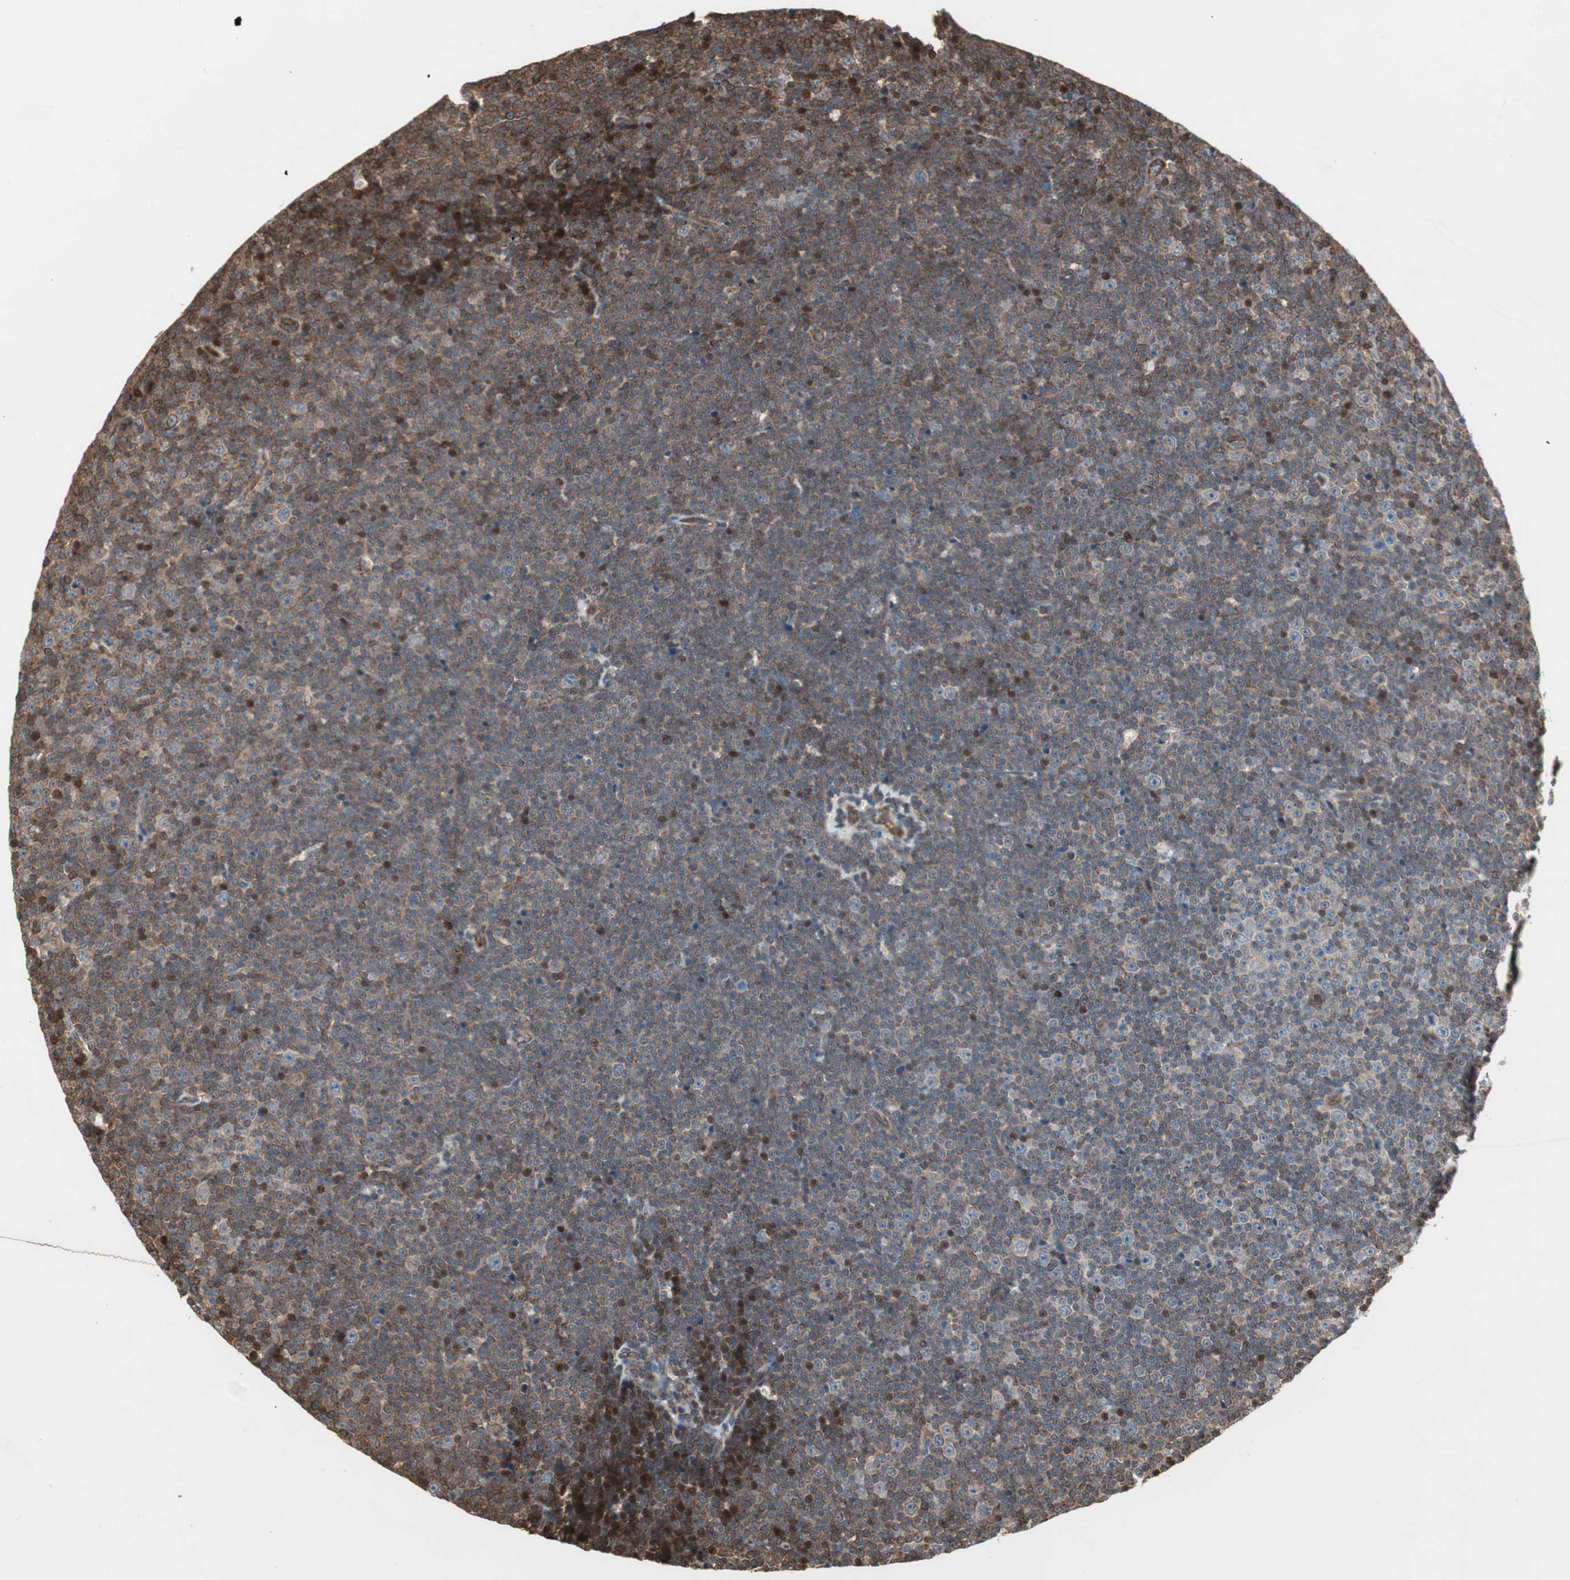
{"staining": {"intensity": "weak", "quantity": "25%-75%", "location": "cytoplasmic/membranous"}, "tissue": "lymphoma", "cell_type": "Tumor cells", "image_type": "cancer", "snomed": [{"axis": "morphology", "description": "Malignant lymphoma, non-Hodgkin's type, Low grade"}, {"axis": "topography", "description": "Lymph node"}], "caption": "The histopathology image displays a brown stain indicating the presence of a protein in the cytoplasmic/membranous of tumor cells in low-grade malignant lymphoma, non-Hodgkin's type.", "gene": "MAD2L2", "patient": {"sex": "female", "age": 67}}